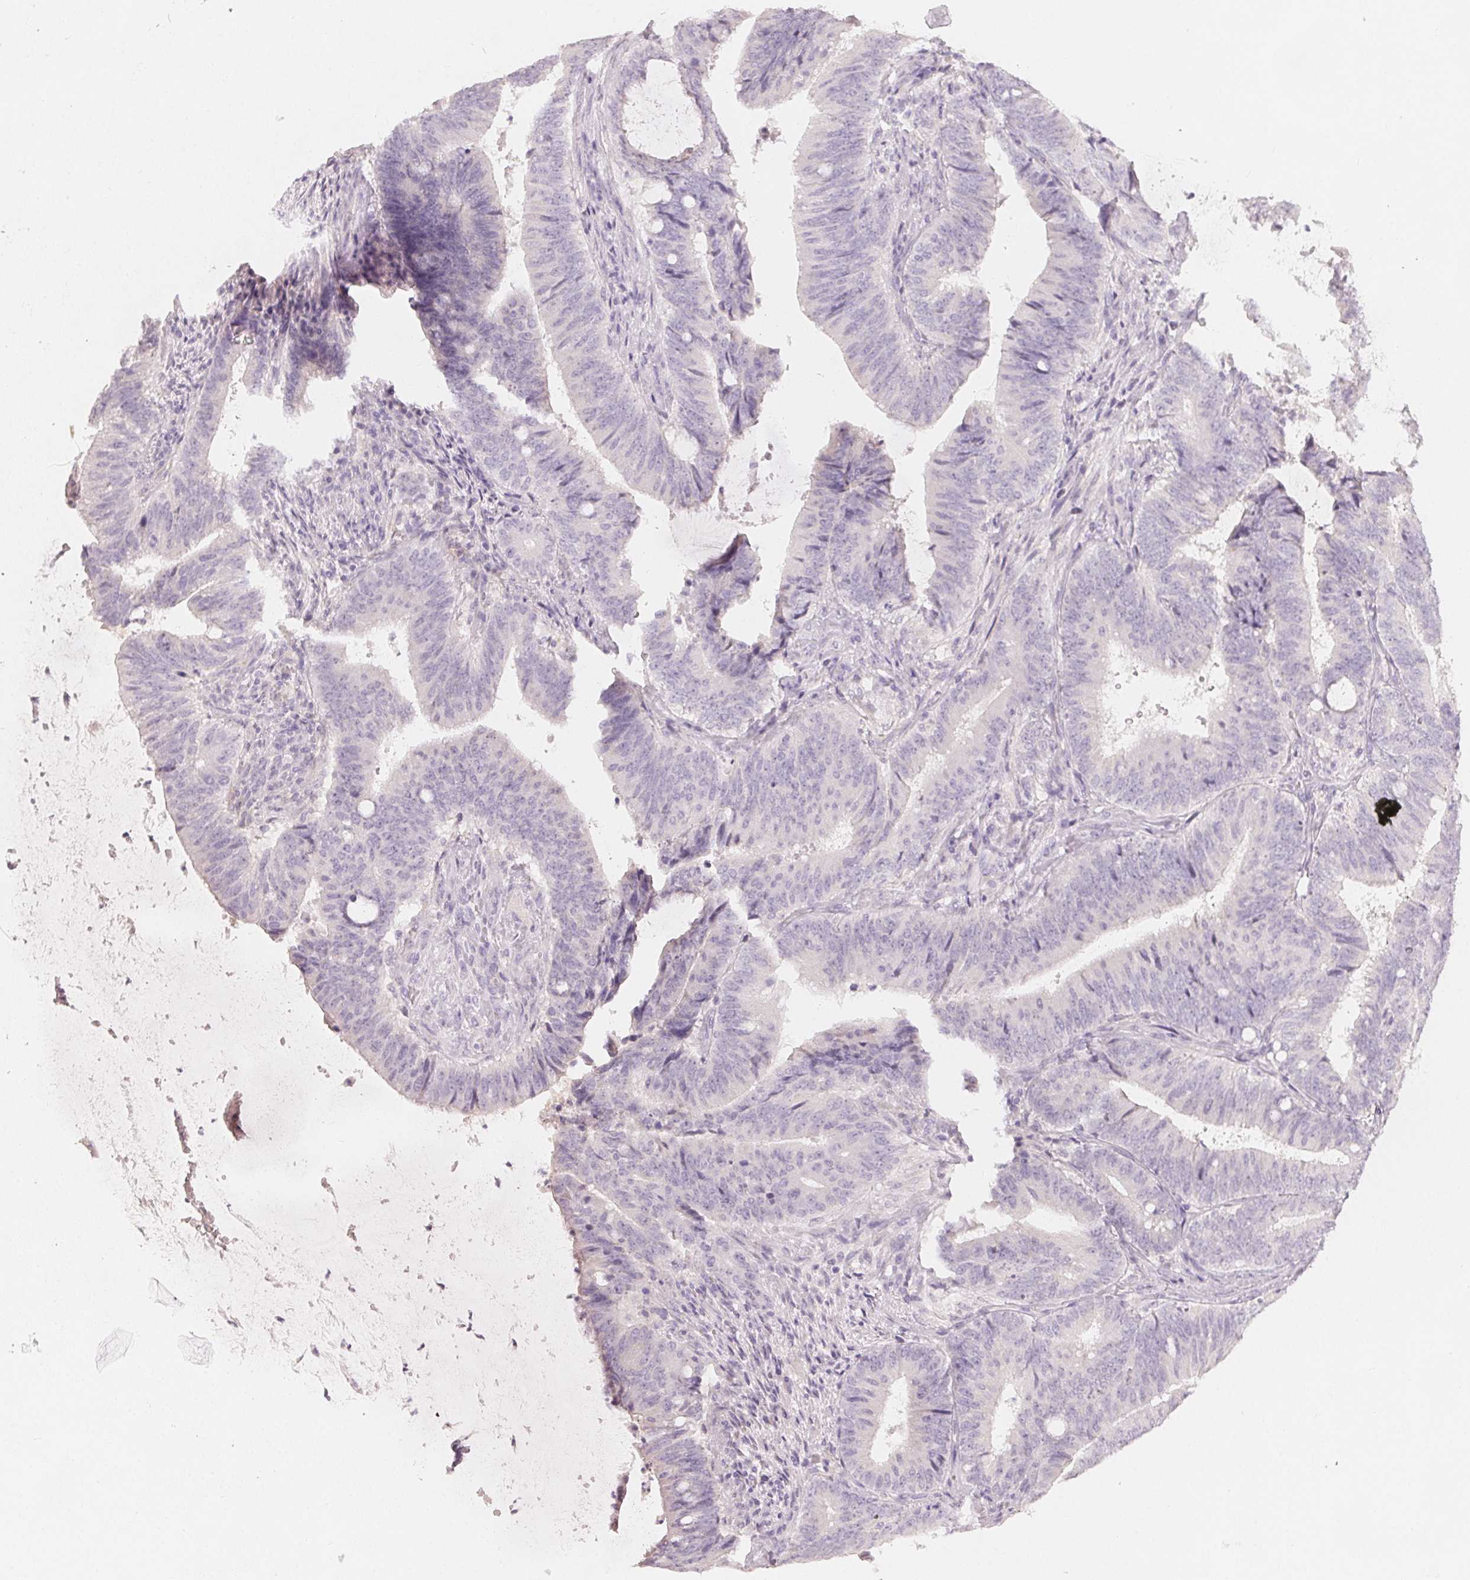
{"staining": {"intensity": "negative", "quantity": "none", "location": "none"}, "tissue": "colorectal cancer", "cell_type": "Tumor cells", "image_type": "cancer", "snomed": [{"axis": "morphology", "description": "Adenocarcinoma, NOS"}, {"axis": "topography", "description": "Colon"}], "caption": "There is no significant expression in tumor cells of colorectal adenocarcinoma.", "gene": "MIOX", "patient": {"sex": "female", "age": 43}}